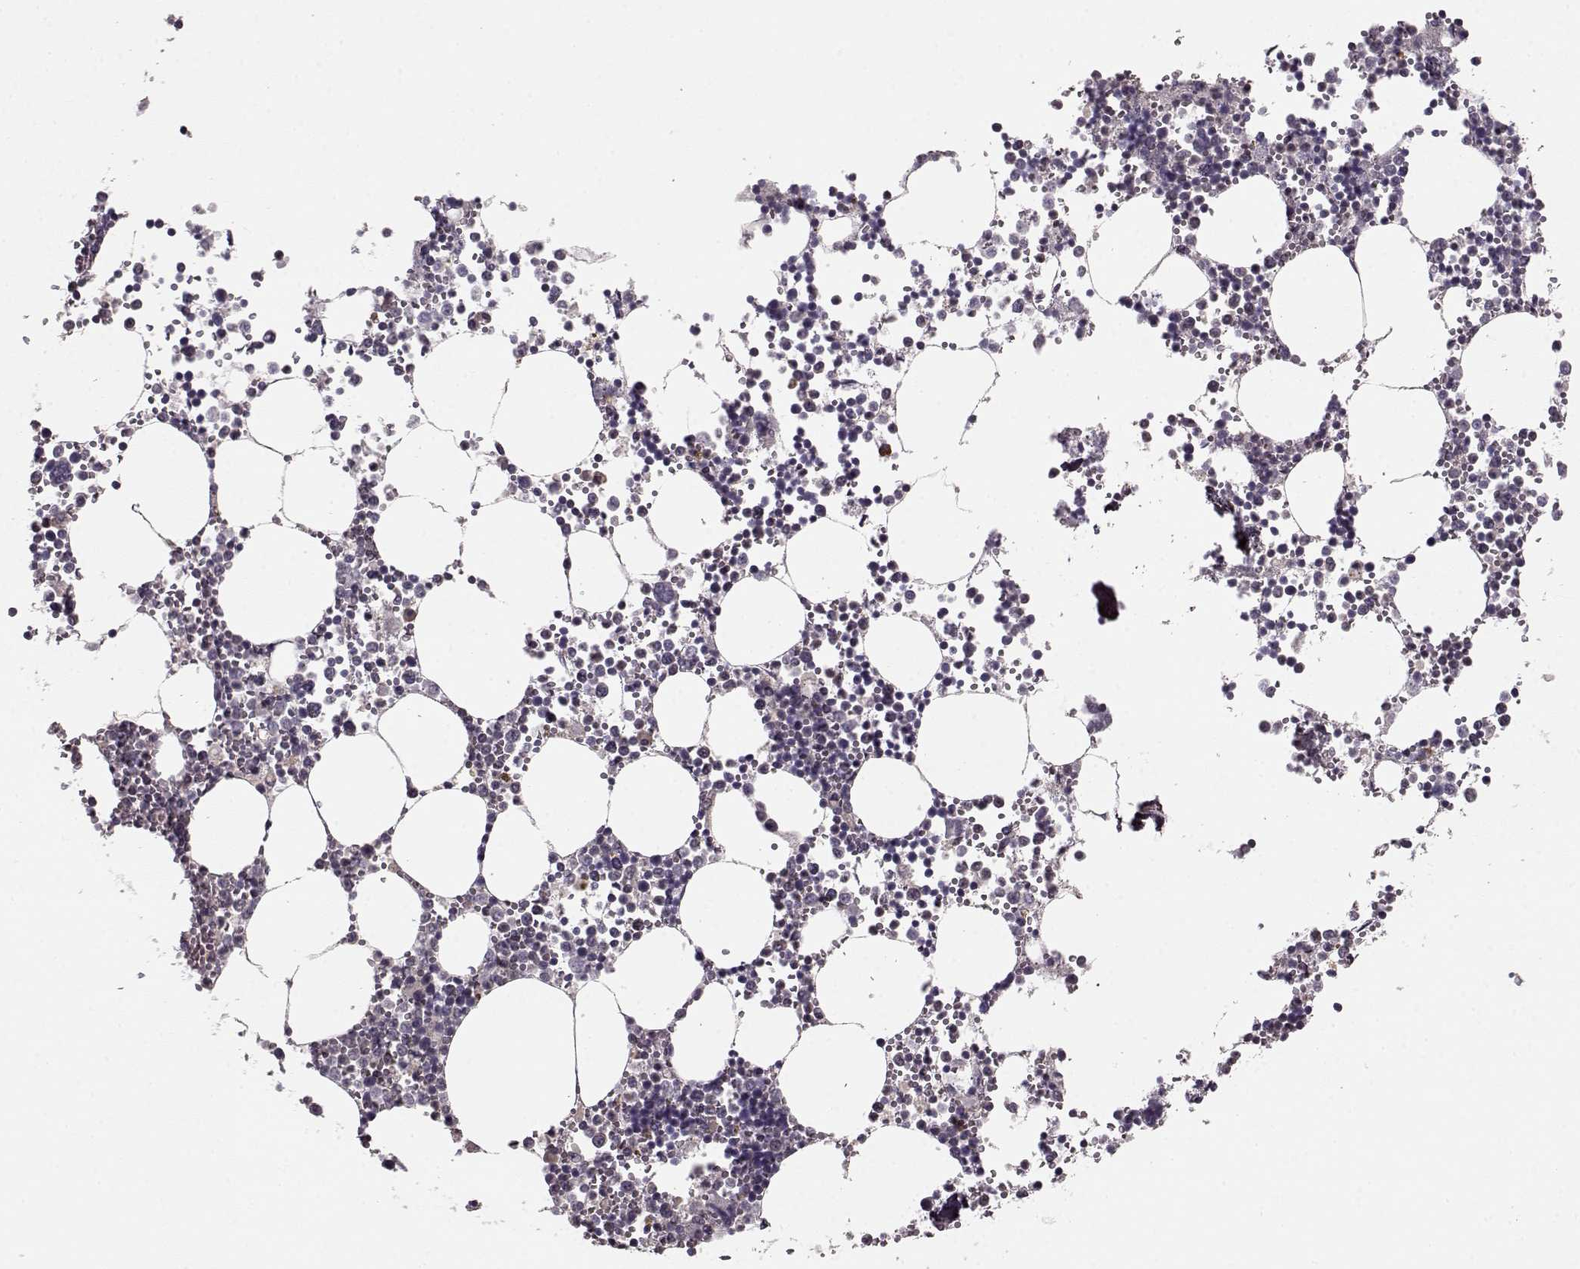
{"staining": {"intensity": "strong", "quantity": "<25%", "location": "cytoplasmic/membranous"}, "tissue": "bone marrow", "cell_type": "Hematopoietic cells", "image_type": "normal", "snomed": [{"axis": "morphology", "description": "Normal tissue, NOS"}, {"axis": "topography", "description": "Bone marrow"}], "caption": "DAB immunohistochemical staining of benign bone marrow reveals strong cytoplasmic/membranous protein positivity in about <25% of hematopoietic cells. (DAB = brown stain, brightfield microscopy at high magnification).", "gene": "SLAIN2", "patient": {"sex": "male", "age": 54}}